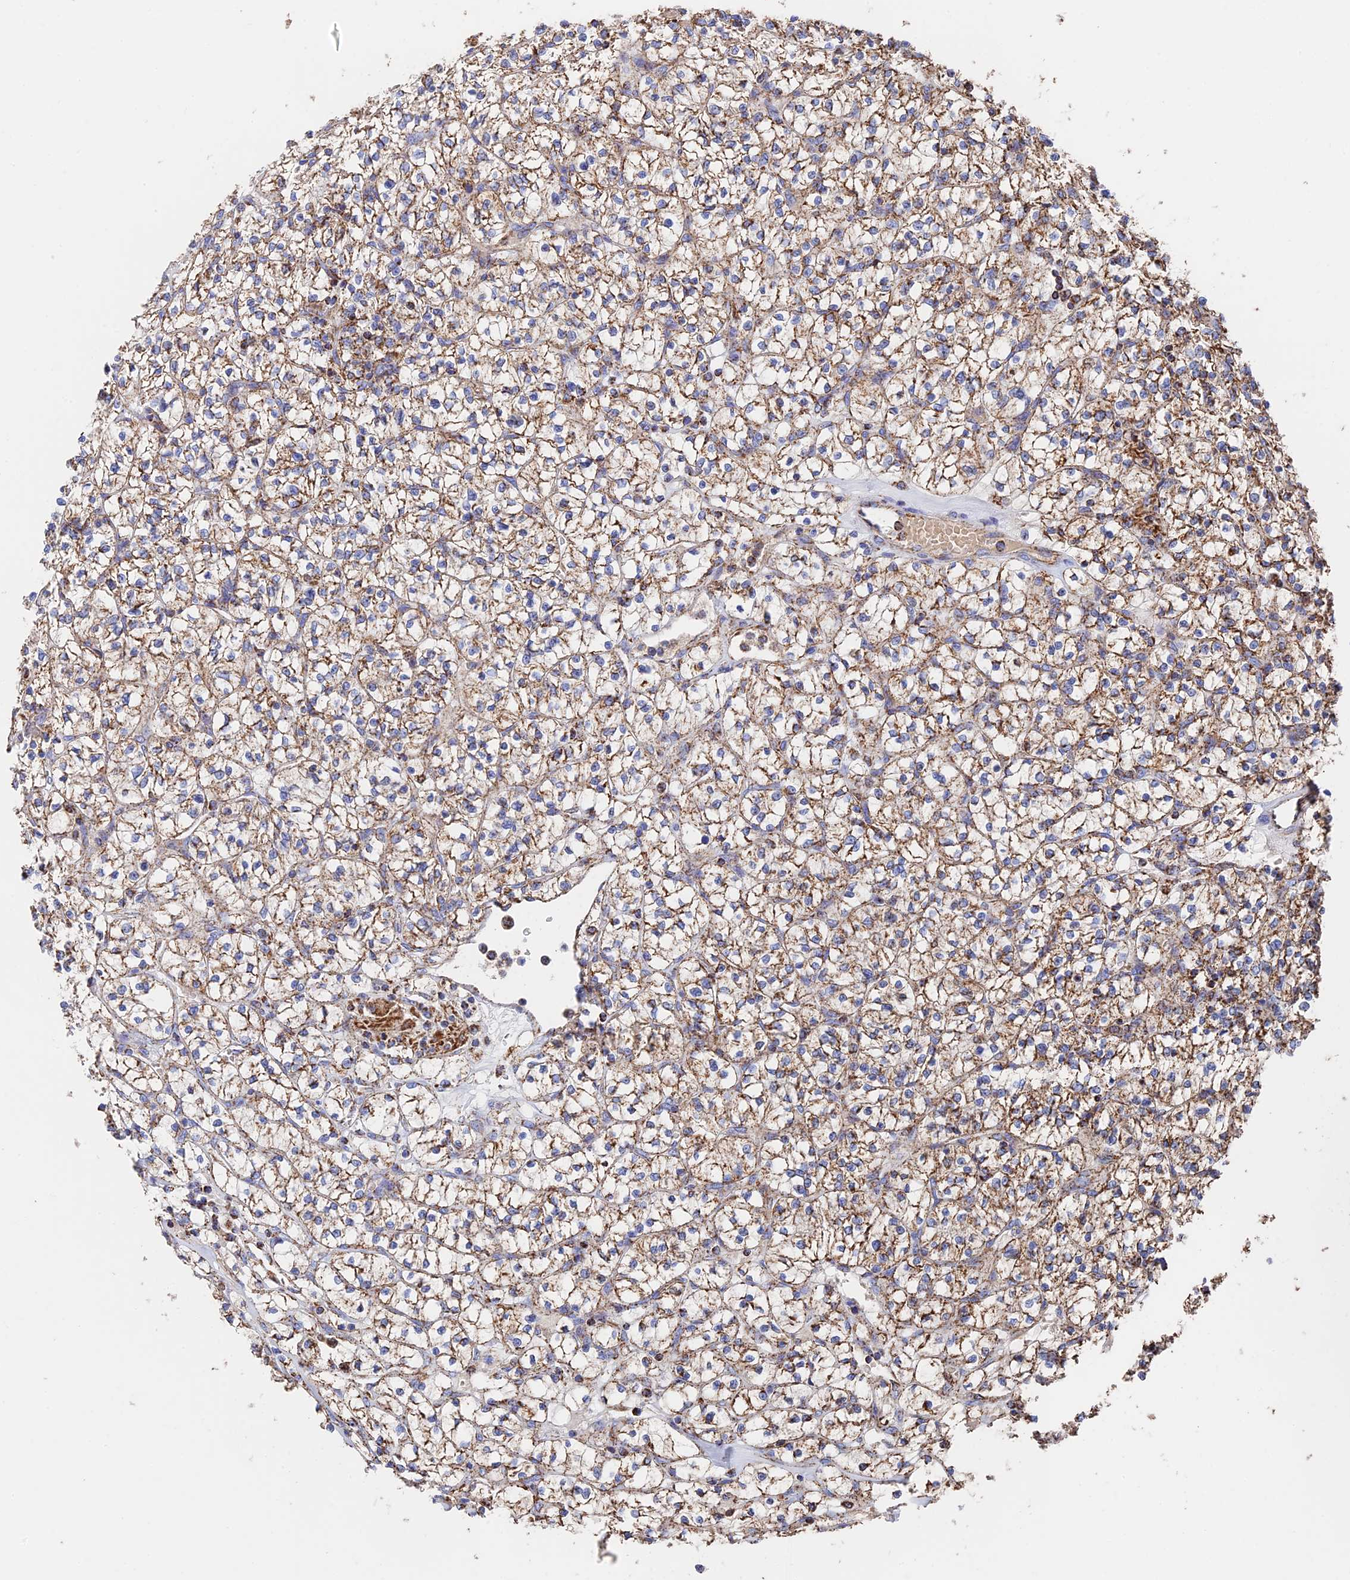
{"staining": {"intensity": "moderate", "quantity": ">75%", "location": "cytoplasmic/membranous"}, "tissue": "renal cancer", "cell_type": "Tumor cells", "image_type": "cancer", "snomed": [{"axis": "morphology", "description": "Adenocarcinoma, NOS"}, {"axis": "topography", "description": "Kidney"}], "caption": "Protein analysis of adenocarcinoma (renal) tissue reveals moderate cytoplasmic/membranous staining in approximately >75% of tumor cells.", "gene": "HAUS8", "patient": {"sex": "female", "age": 64}}